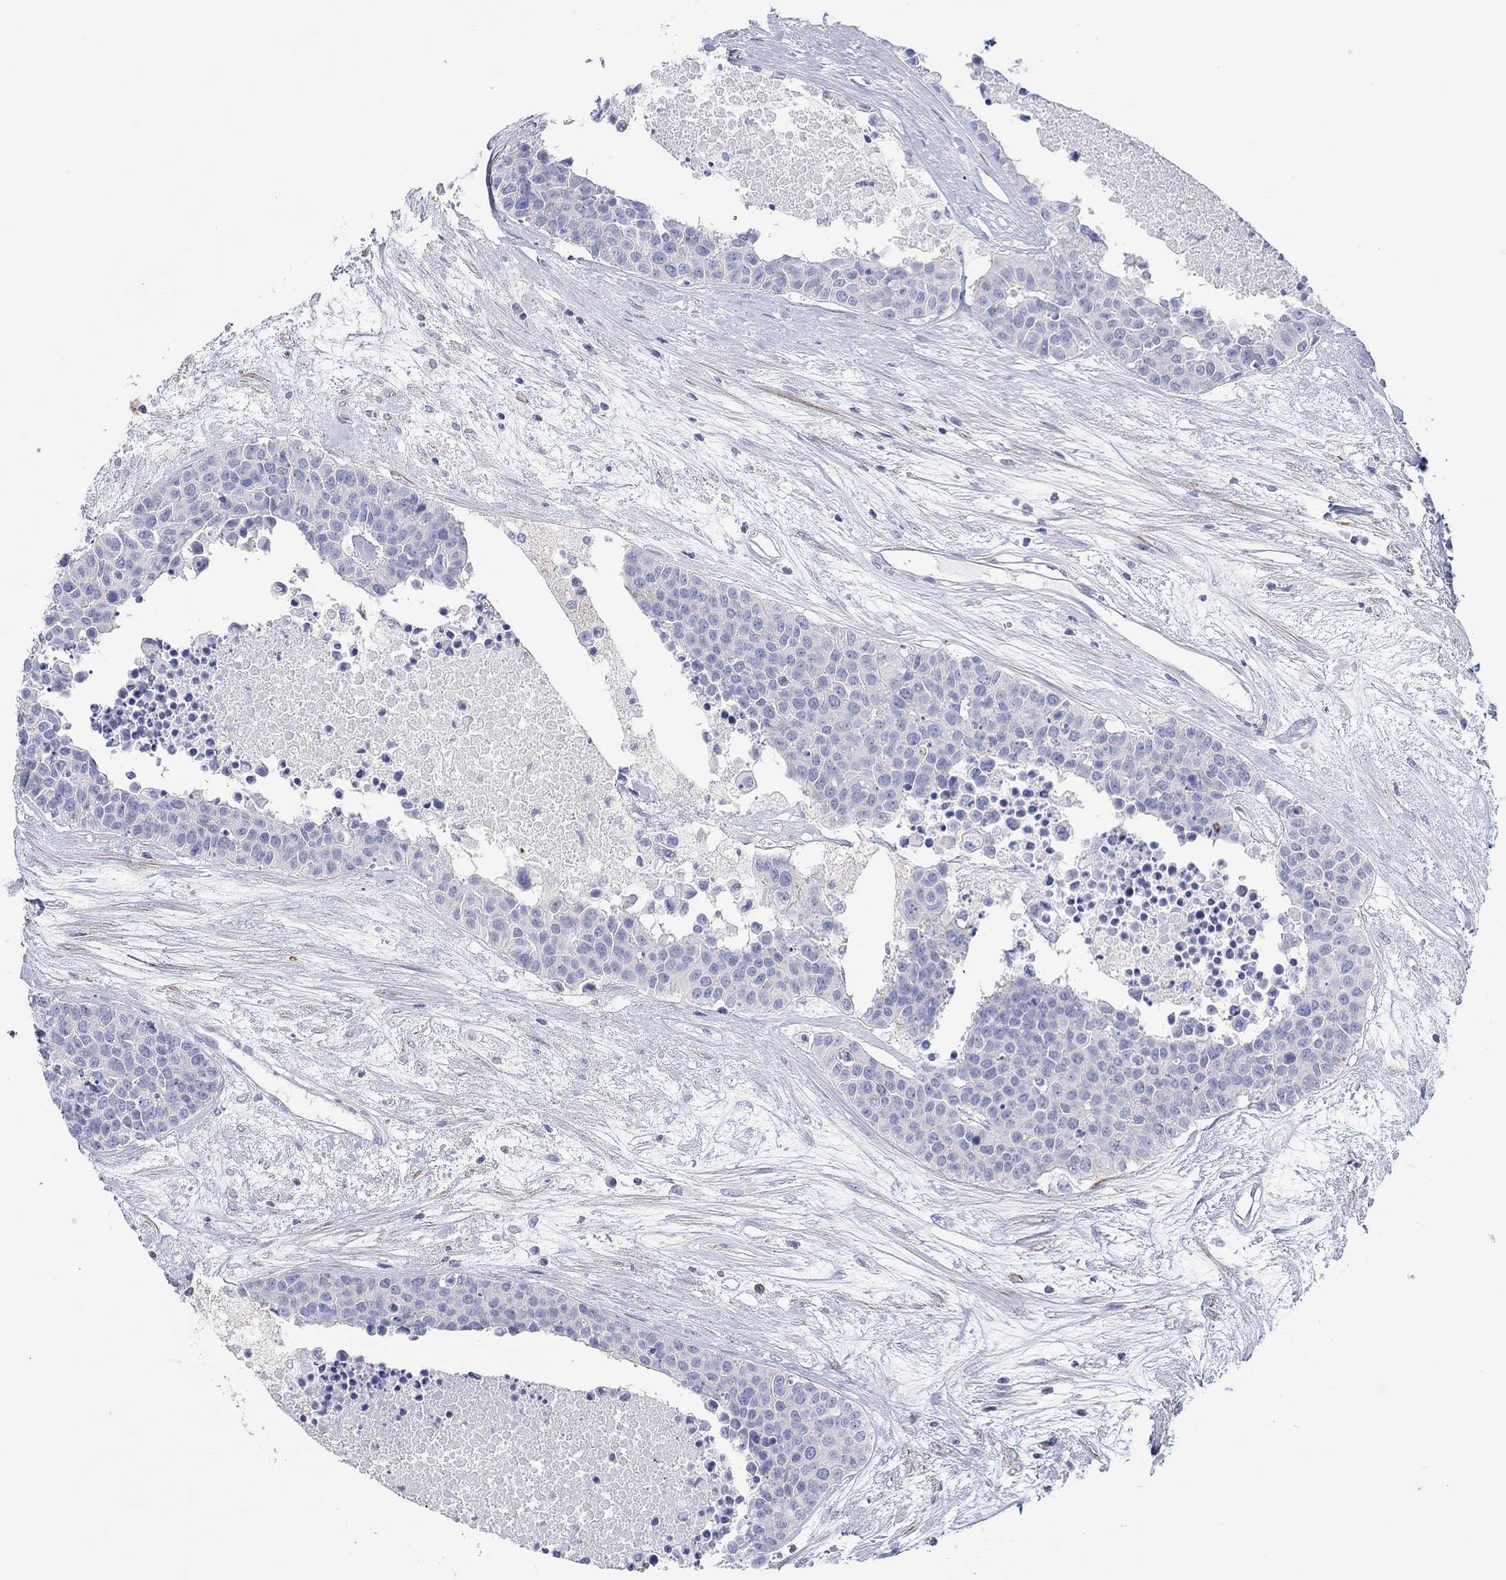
{"staining": {"intensity": "negative", "quantity": "none", "location": "none"}, "tissue": "carcinoid", "cell_type": "Tumor cells", "image_type": "cancer", "snomed": [{"axis": "morphology", "description": "Carcinoid, malignant, NOS"}, {"axis": "topography", "description": "Colon"}], "caption": "Immunohistochemistry (IHC) of carcinoid (malignant) displays no staining in tumor cells.", "gene": "PPIL6", "patient": {"sex": "male", "age": 81}}